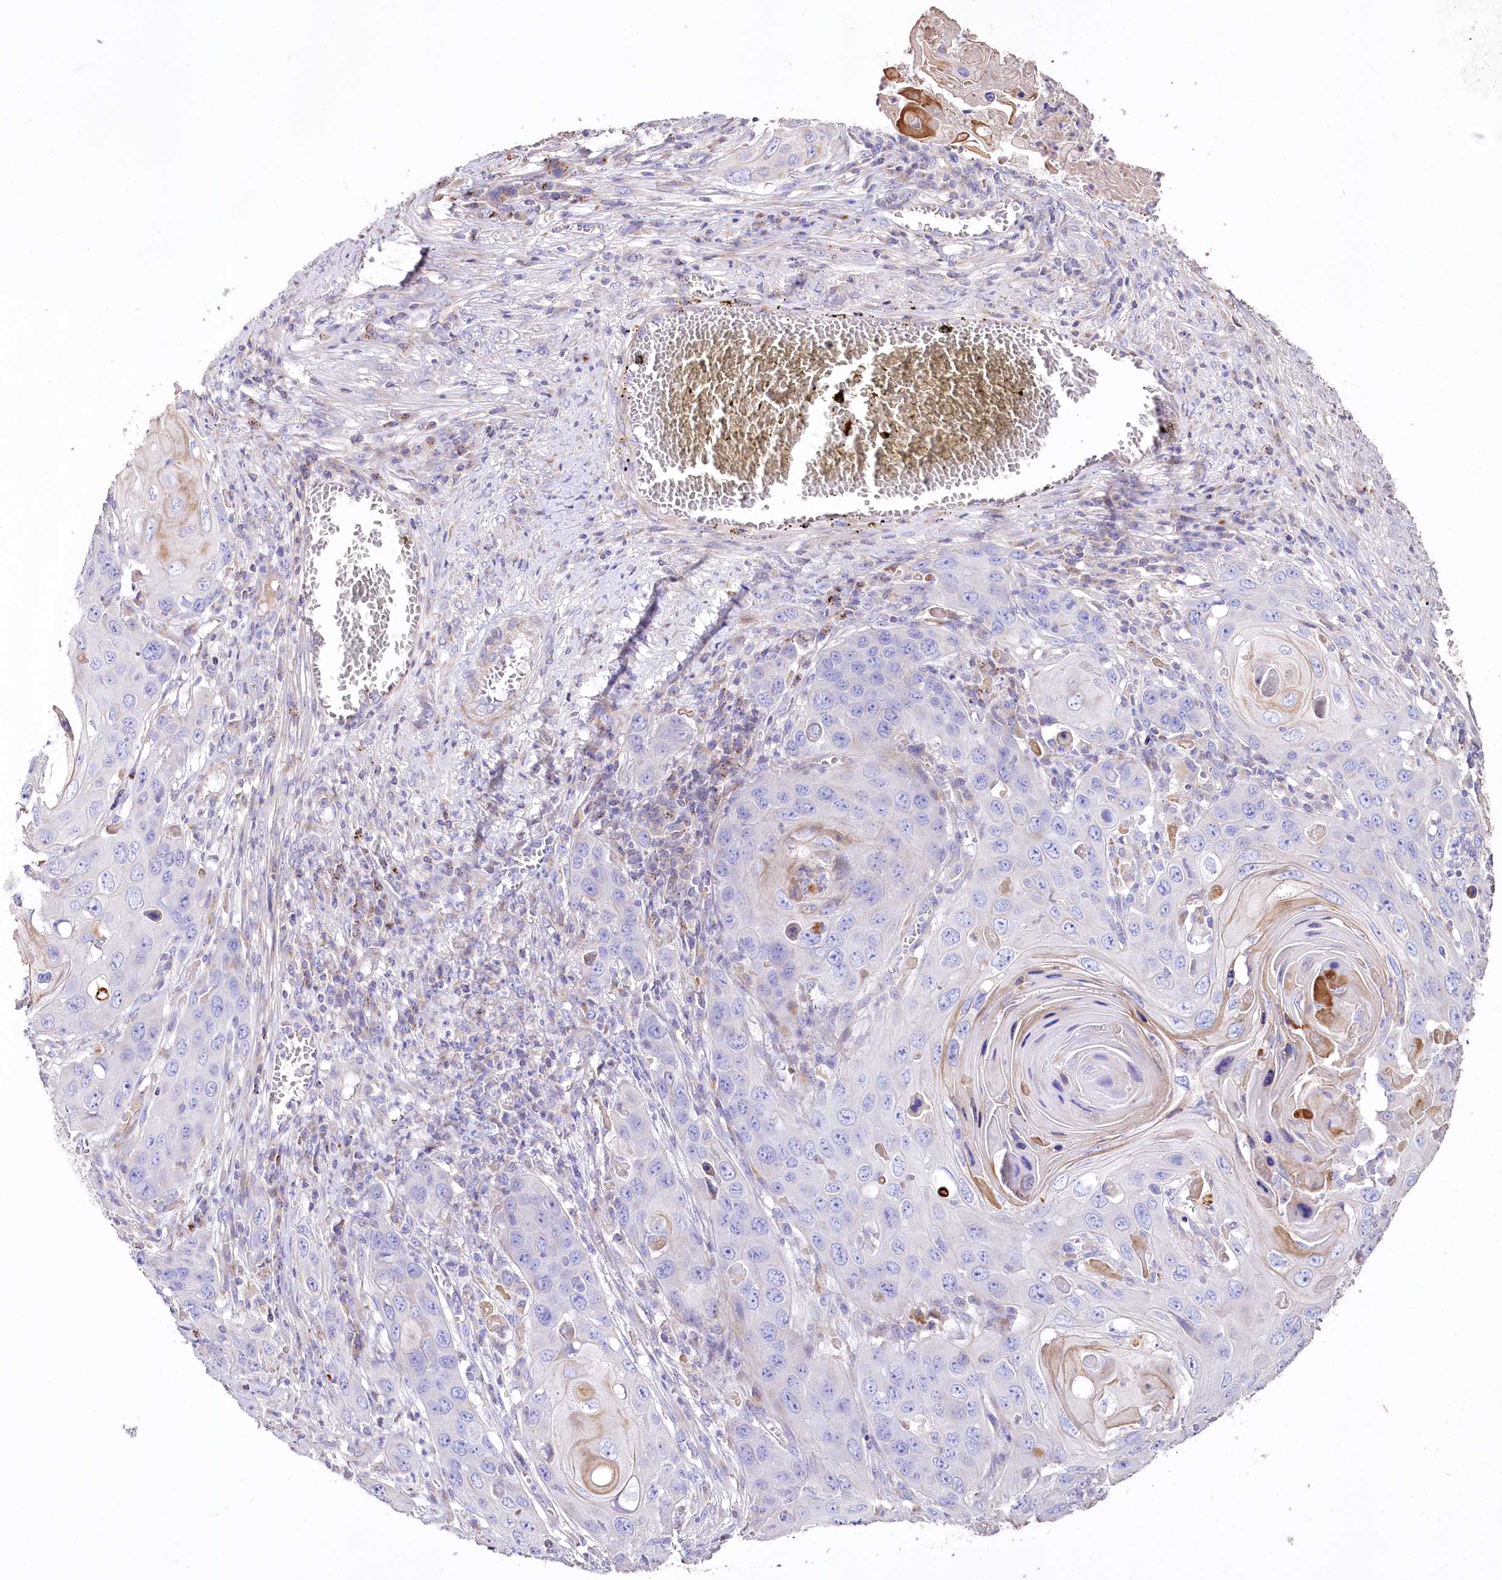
{"staining": {"intensity": "negative", "quantity": "none", "location": "none"}, "tissue": "skin cancer", "cell_type": "Tumor cells", "image_type": "cancer", "snomed": [{"axis": "morphology", "description": "Squamous cell carcinoma, NOS"}, {"axis": "topography", "description": "Skin"}], "caption": "This is an immunohistochemistry histopathology image of human squamous cell carcinoma (skin). There is no positivity in tumor cells.", "gene": "PTER", "patient": {"sex": "male", "age": 55}}